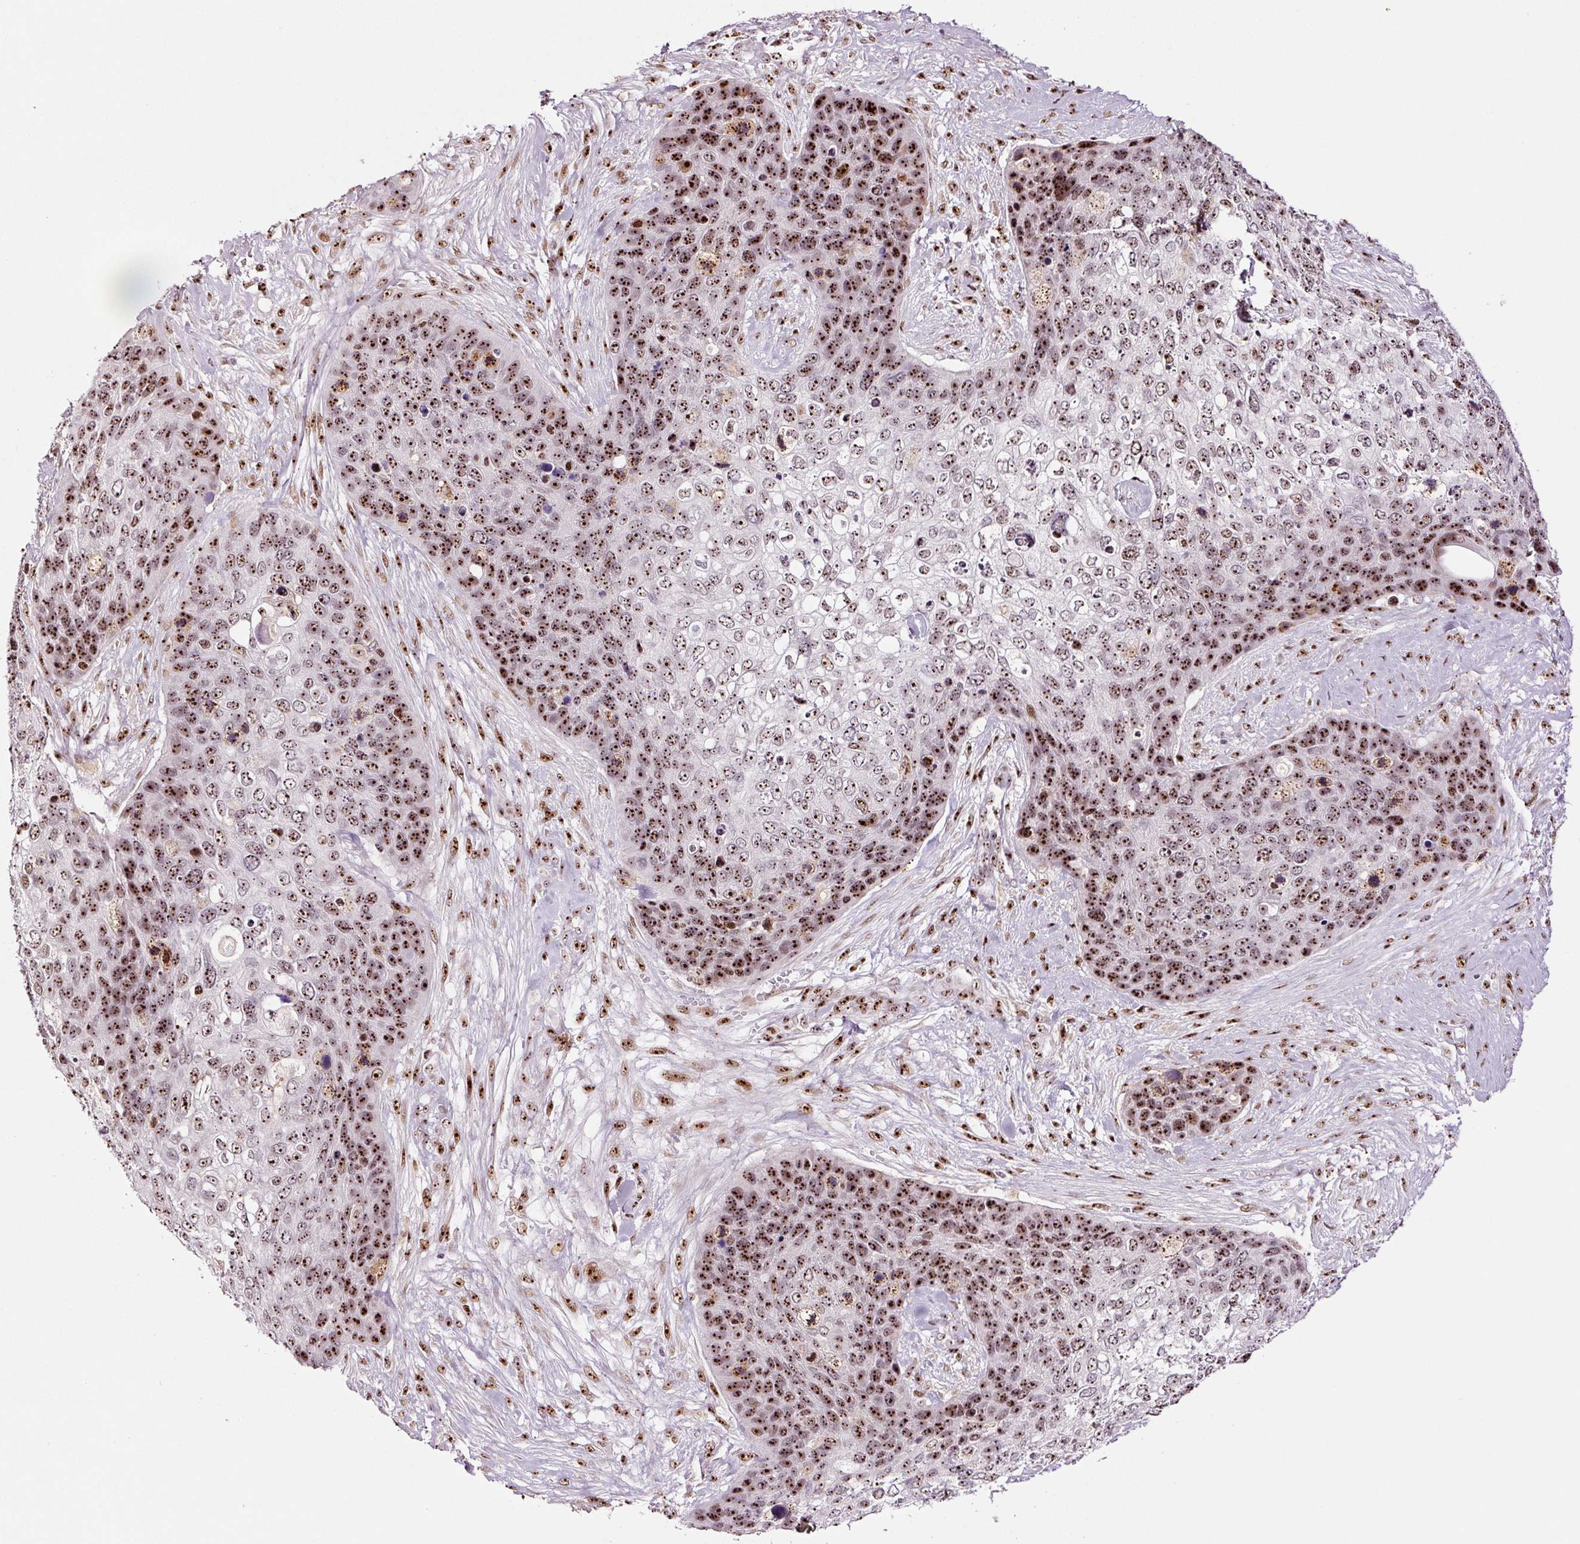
{"staining": {"intensity": "moderate", "quantity": ">75%", "location": "nuclear"}, "tissue": "skin cancer", "cell_type": "Tumor cells", "image_type": "cancer", "snomed": [{"axis": "morphology", "description": "Basal cell carcinoma"}, {"axis": "topography", "description": "Skin"}], "caption": "Protein staining demonstrates moderate nuclear expression in about >75% of tumor cells in basal cell carcinoma (skin).", "gene": "GNL3", "patient": {"sex": "female", "age": 74}}